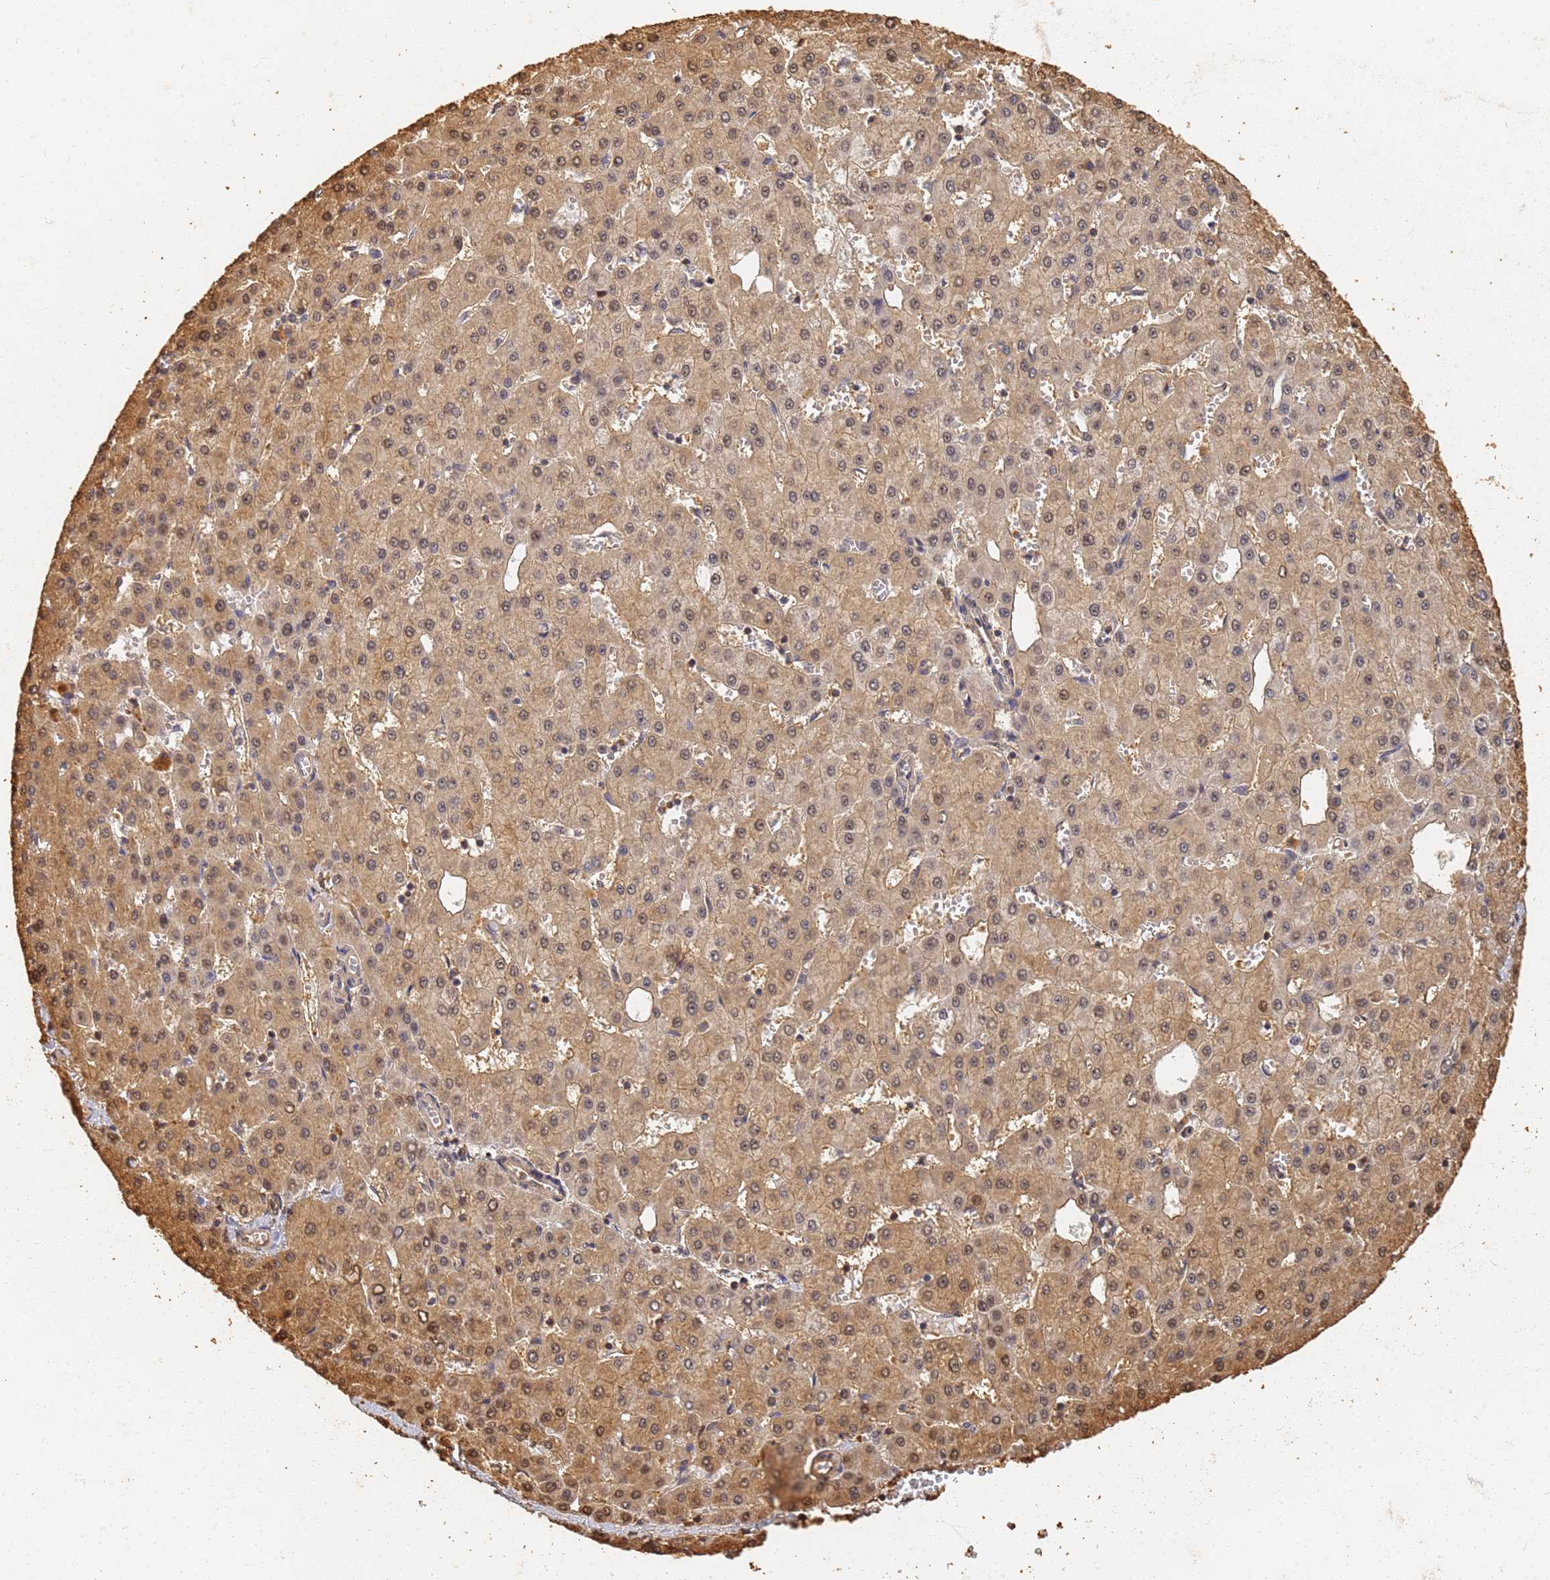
{"staining": {"intensity": "moderate", "quantity": ">75%", "location": "cytoplasmic/membranous,nuclear"}, "tissue": "liver cancer", "cell_type": "Tumor cells", "image_type": "cancer", "snomed": [{"axis": "morphology", "description": "Carcinoma, Hepatocellular, NOS"}, {"axis": "topography", "description": "Liver"}], "caption": "Approximately >75% of tumor cells in human liver hepatocellular carcinoma show moderate cytoplasmic/membranous and nuclear protein staining as visualized by brown immunohistochemical staining.", "gene": "JAK2", "patient": {"sex": "male", "age": 47}}